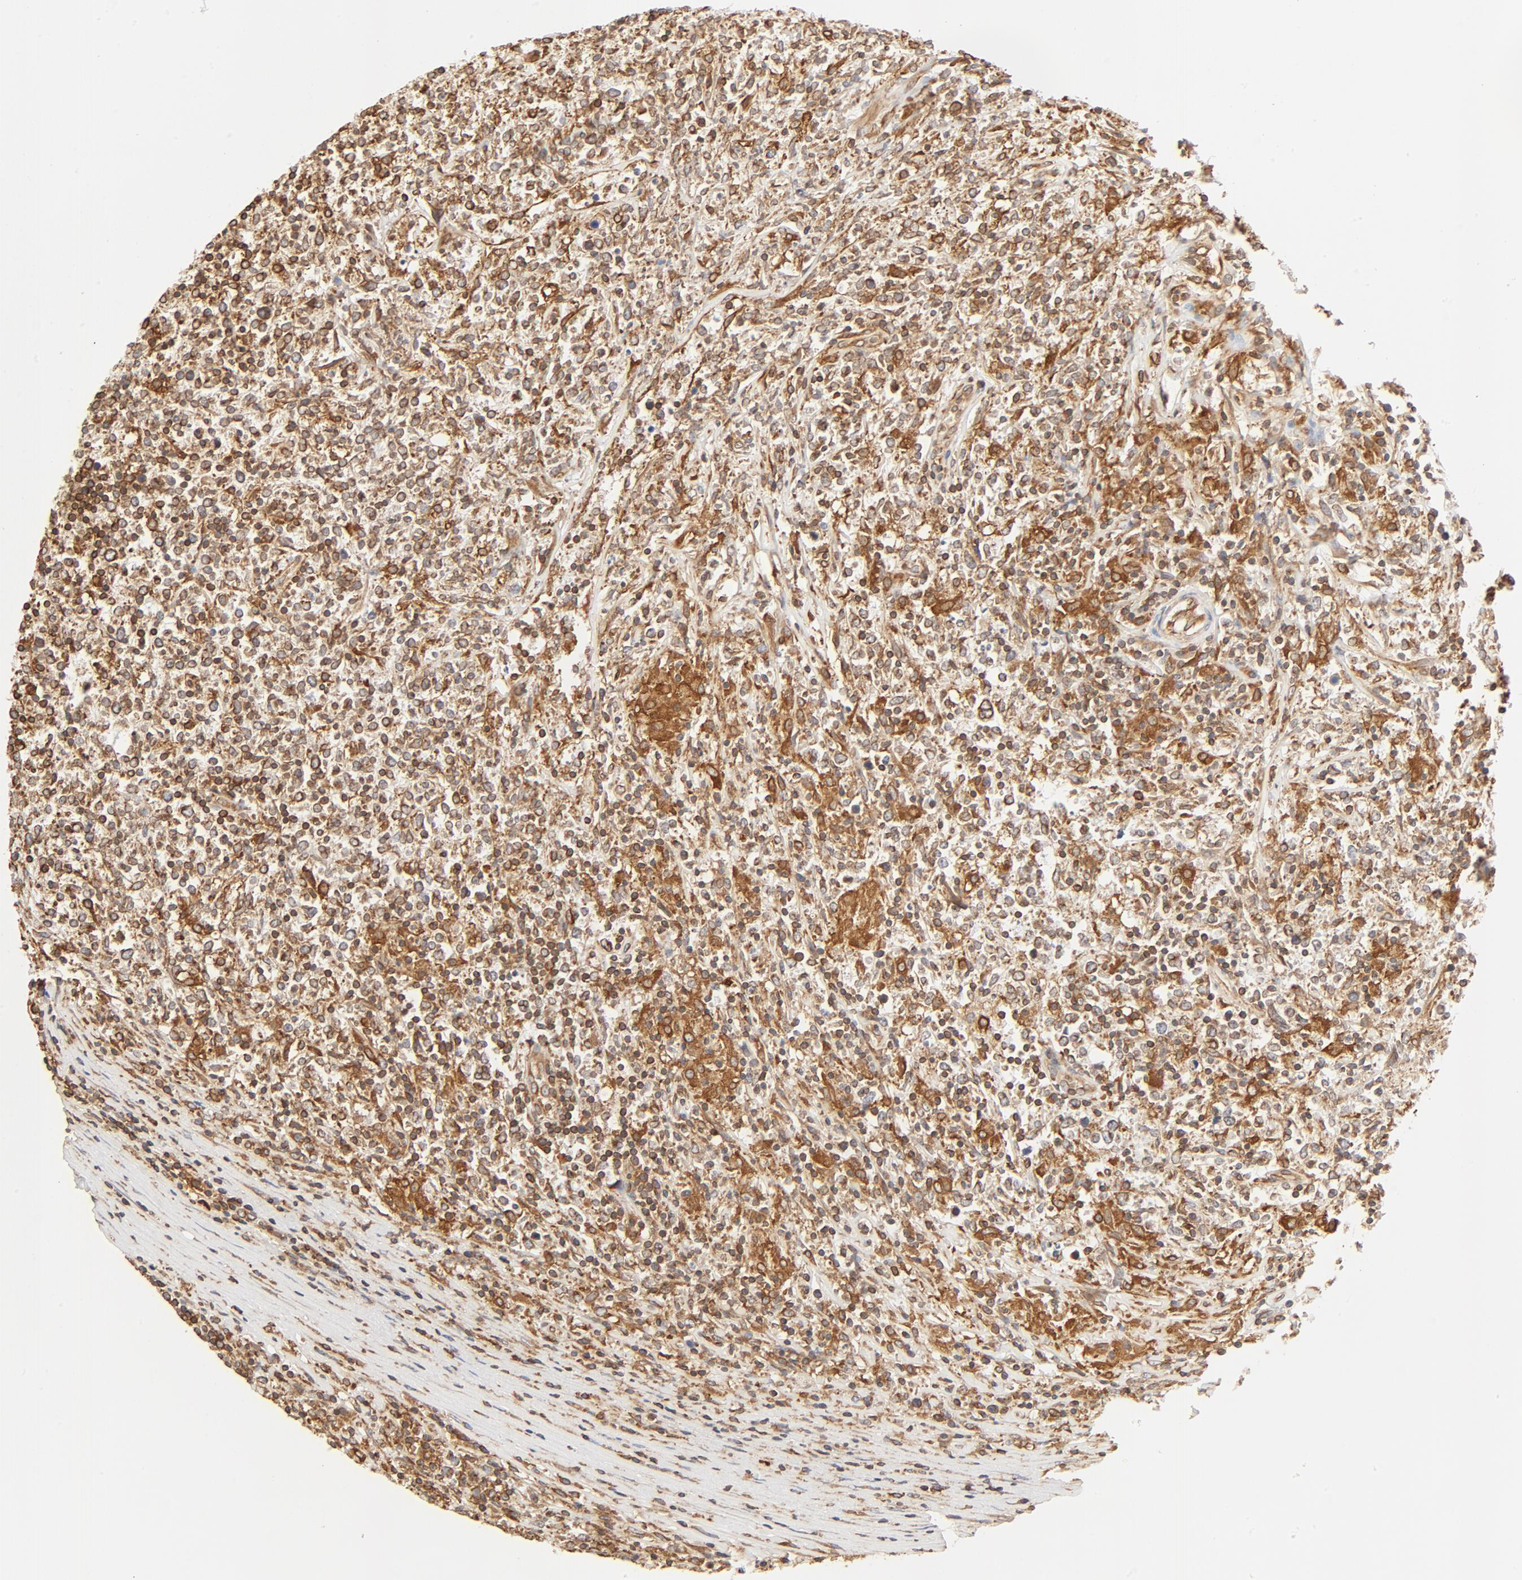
{"staining": {"intensity": "moderate", "quantity": ">75%", "location": "cytoplasmic/membranous"}, "tissue": "lymphoma", "cell_type": "Tumor cells", "image_type": "cancer", "snomed": [{"axis": "morphology", "description": "Malignant lymphoma, non-Hodgkin's type, High grade"}, {"axis": "topography", "description": "Lymph node"}], "caption": "The histopathology image shows immunohistochemical staining of lymphoma. There is moderate cytoplasmic/membranous expression is identified in approximately >75% of tumor cells. The staining was performed using DAB (3,3'-diaminobenzidine), with brown indicating positive protein expression. Nuclei are stained blue with hematoxylin.", "gene": "BCAP31", "patient": {"sex": "female", "age": 84}}